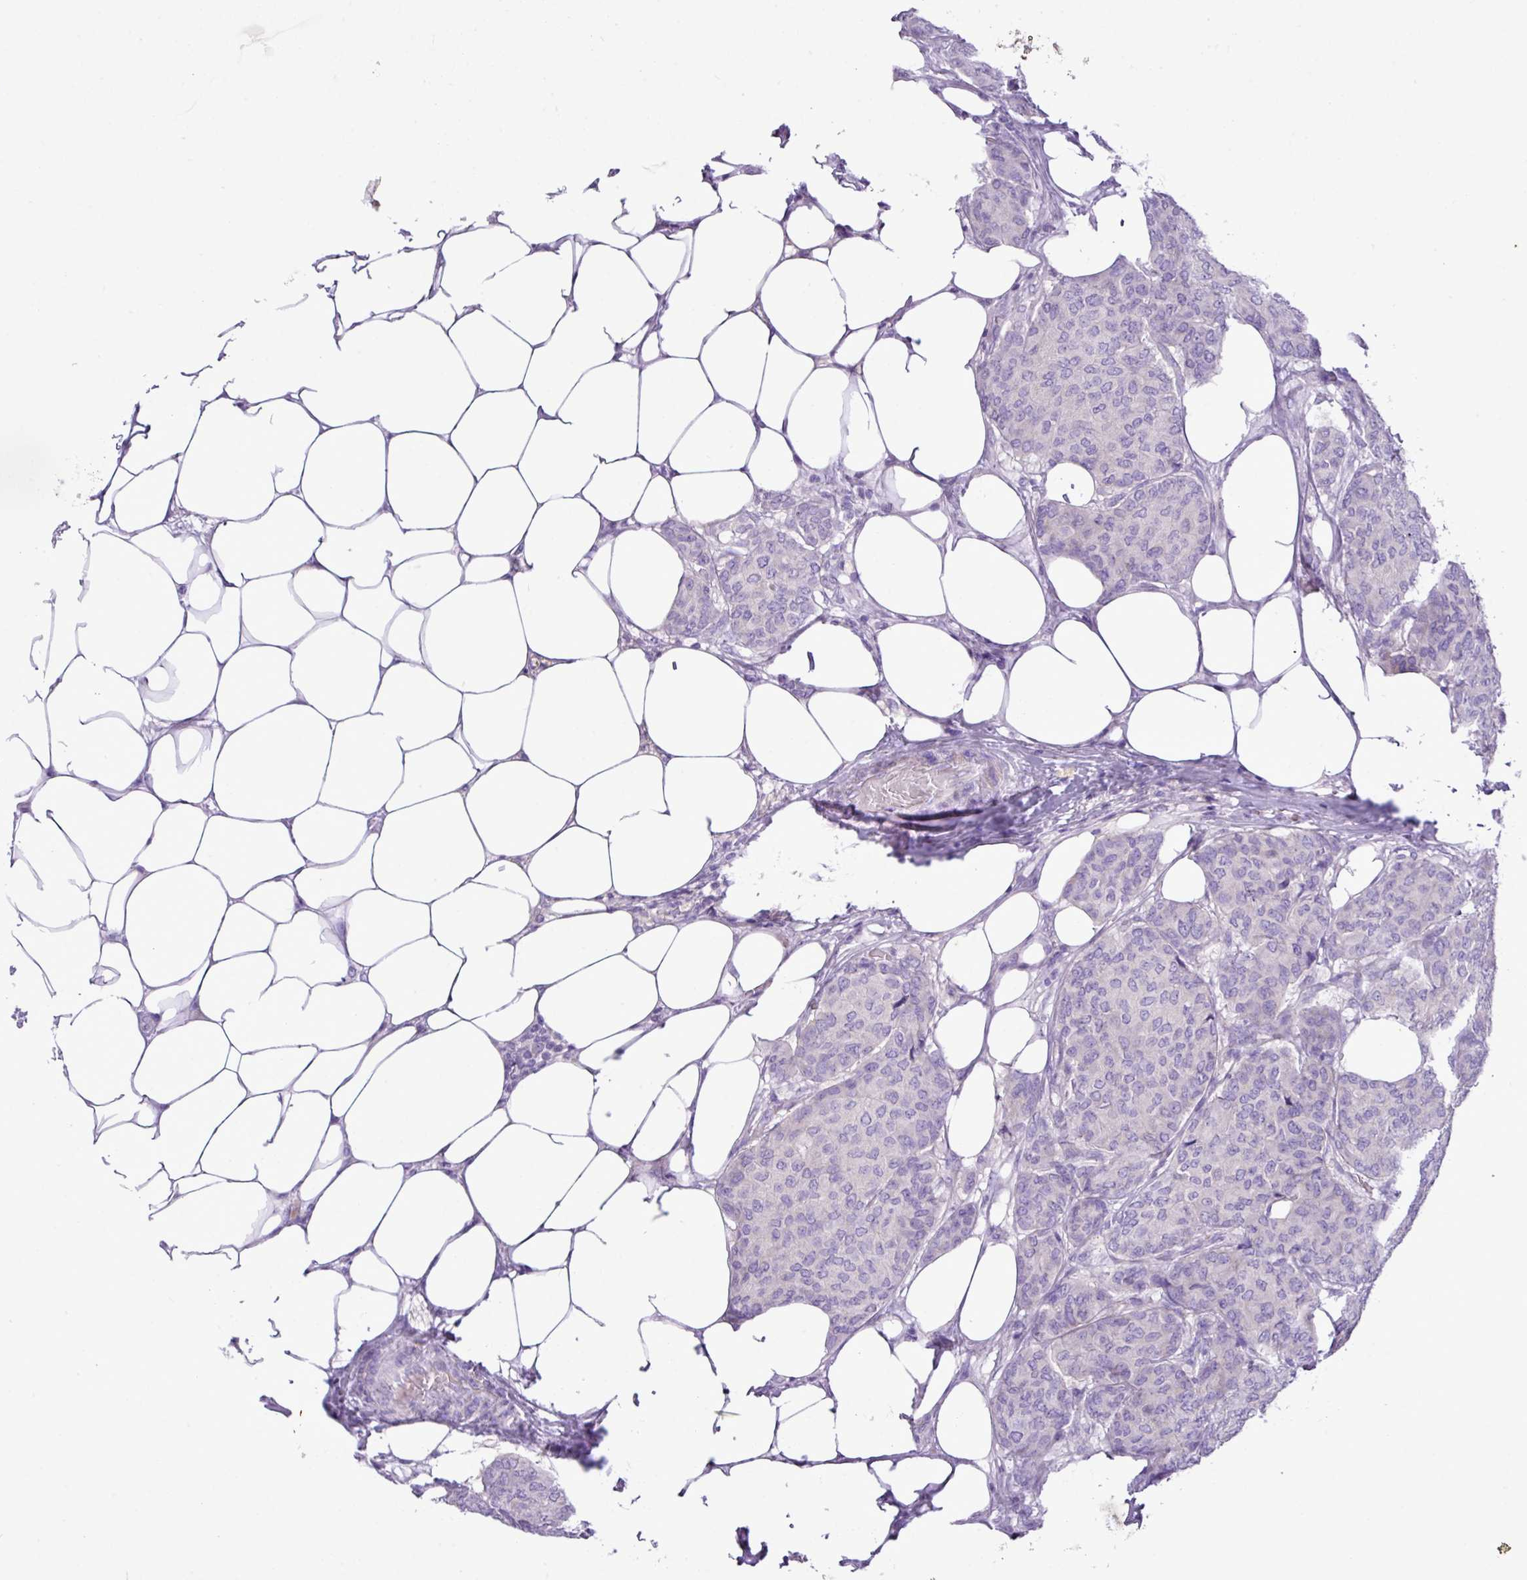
{"staining": {"intensity": "negative", "quantity": "none", "location": "none"}, "tissue": "breast cancer", "cell_type": "Tumor cells", "image_type": "cancer", "snomed": [{"axis": "morphology", "description": "Duct carcinoma"}, {"axis": "topography", "description": "Breast"}], "caption": "A photomicrograph of human breast cancer is negative for staining in tumor cells.", "gene": "ZSCAN5A", "patient": {"sex": "female", "age": 75}}